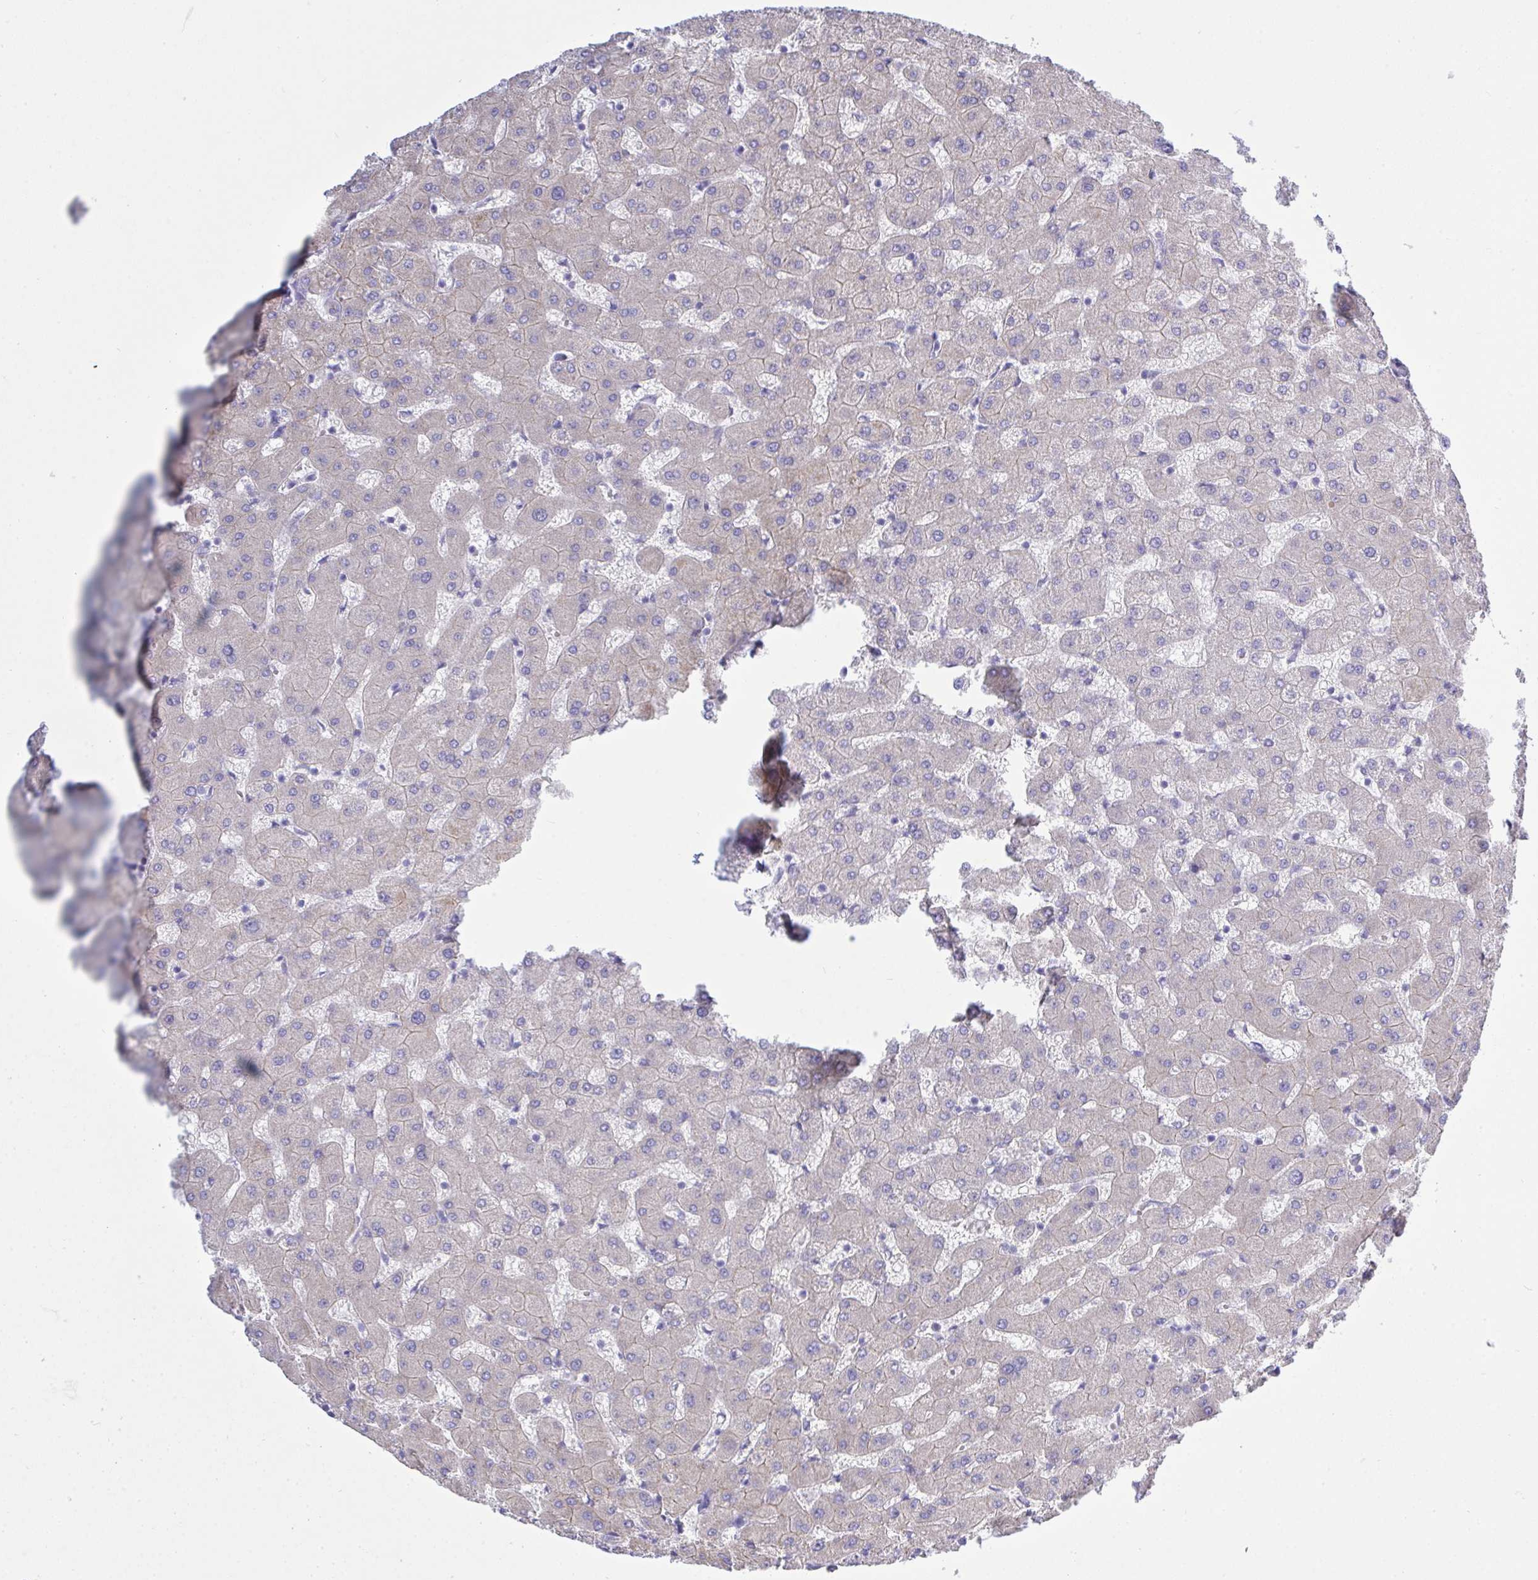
{"staining": {"intensity": "negative", "quantity": "none", "location": "none"}, "tissue": "liver", "cell_type": "Cholangiocytes", "image_type": "normal", "snomed": [{"axis": "morphology", "description": "Normal tissue, NOS"}, {"axis": "topography", "description": "Liver"}], "caption": "Immunohistochemistry photomicrograph of benign liver stained for a protein (brown), which reveals no positivity in cholangiocytes.", "gene": "GLB1L2", "patient": {"sex": "female", "age": 63}}